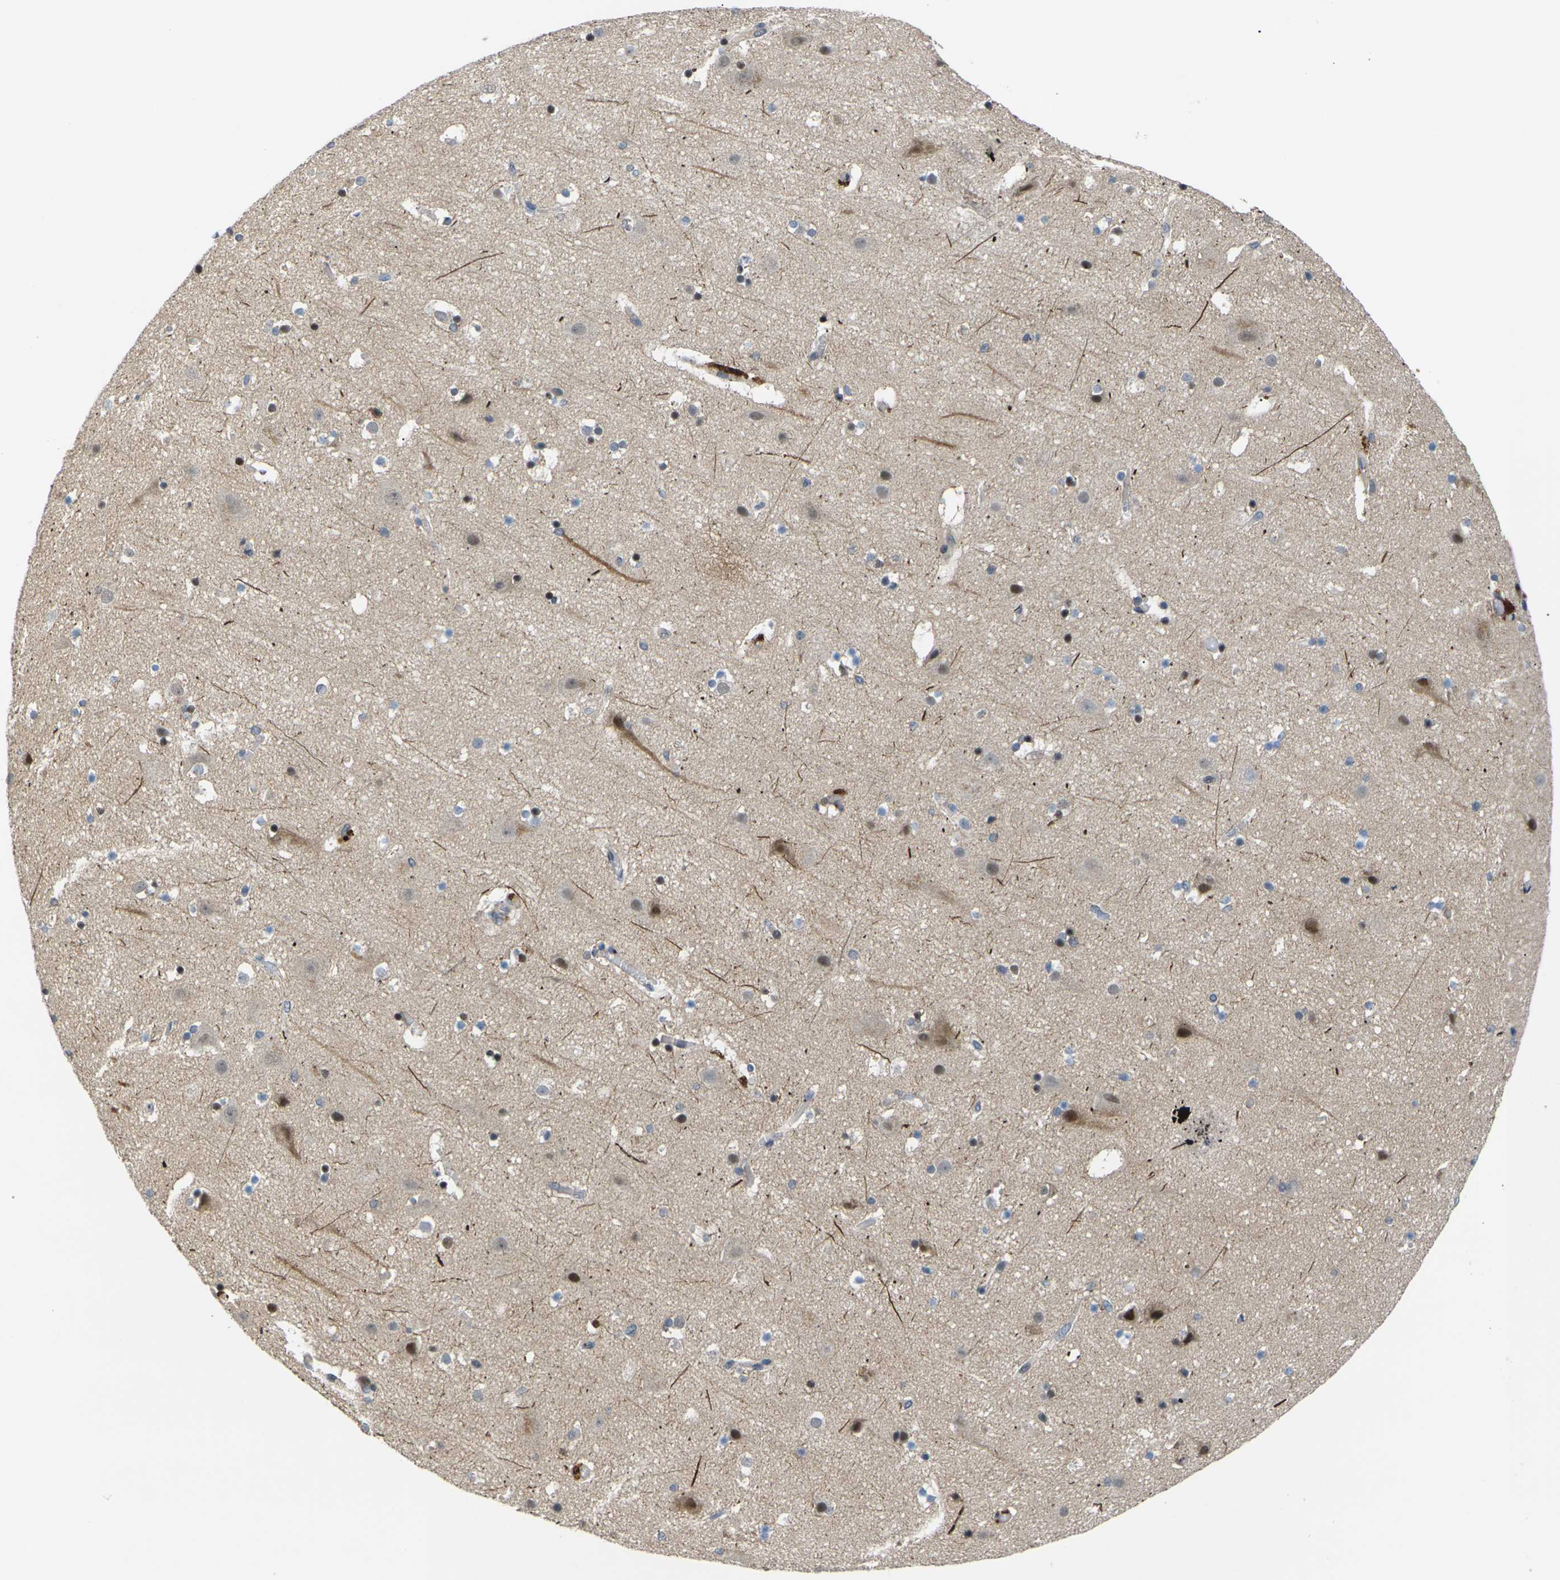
{"staining": {"intensity": "negative", "quantity": "none", "location": "none"}, "tissue": "cerebral cortex", "cell_type": "Endothelial cells", "image_type": "normal", "snomed": [{"axis": "morphology", "description": "Normal tissue, NOS"}, {"axis": "topography", "description": "Cerebral cortex"}], "caption": "Micrograph shows no significant protein expression in endothelial cells of unremarkable cerebral cortex.", "gene": "RPS6KA3", "patient": {"sex": "male", "age": 45}}